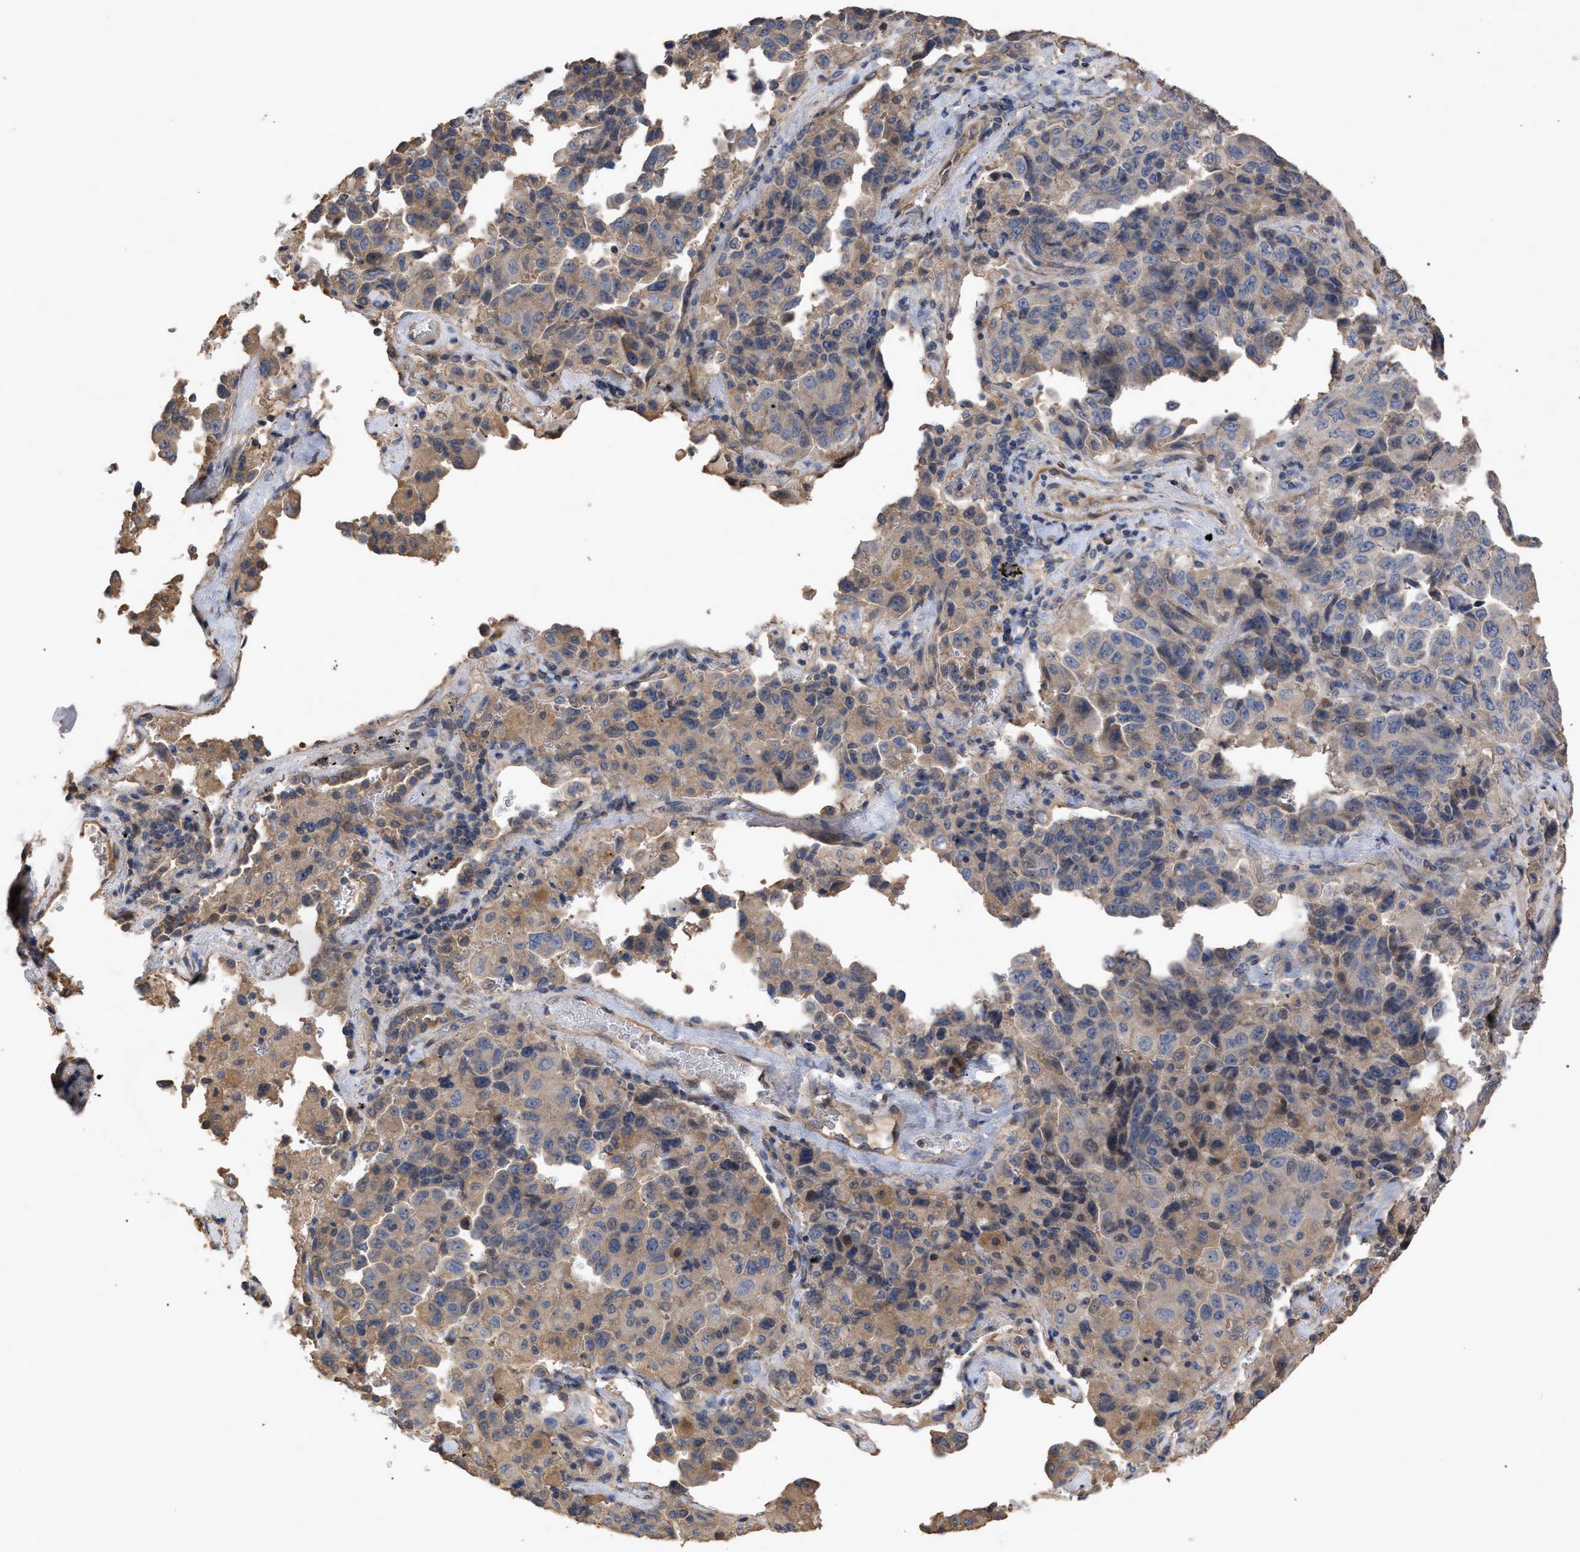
{"staining": {"intensity": "weak", "quantity": "25%-75%", "location": "cytoplasmic/membranous"}, "tissue": "lung cancer", "cell_type": "Tumor cells", "image_type": "cancer", "snomed": [{"axis": "morphology", "description": "Adenocarcinoma, NOS"}, {"axis": "topography", "description": "Lung"}], "caption": "Immunohistochemistry of lung adenocarcinoma shows low levels of weak cytoplasmic/membranous expression in approximately 25%-75% of tumor cells. (Brightfield microscopy of DAB IHC at high magnification).", "gene": "BTN2A1", "patient": {"sex": "female", "age": 51}}